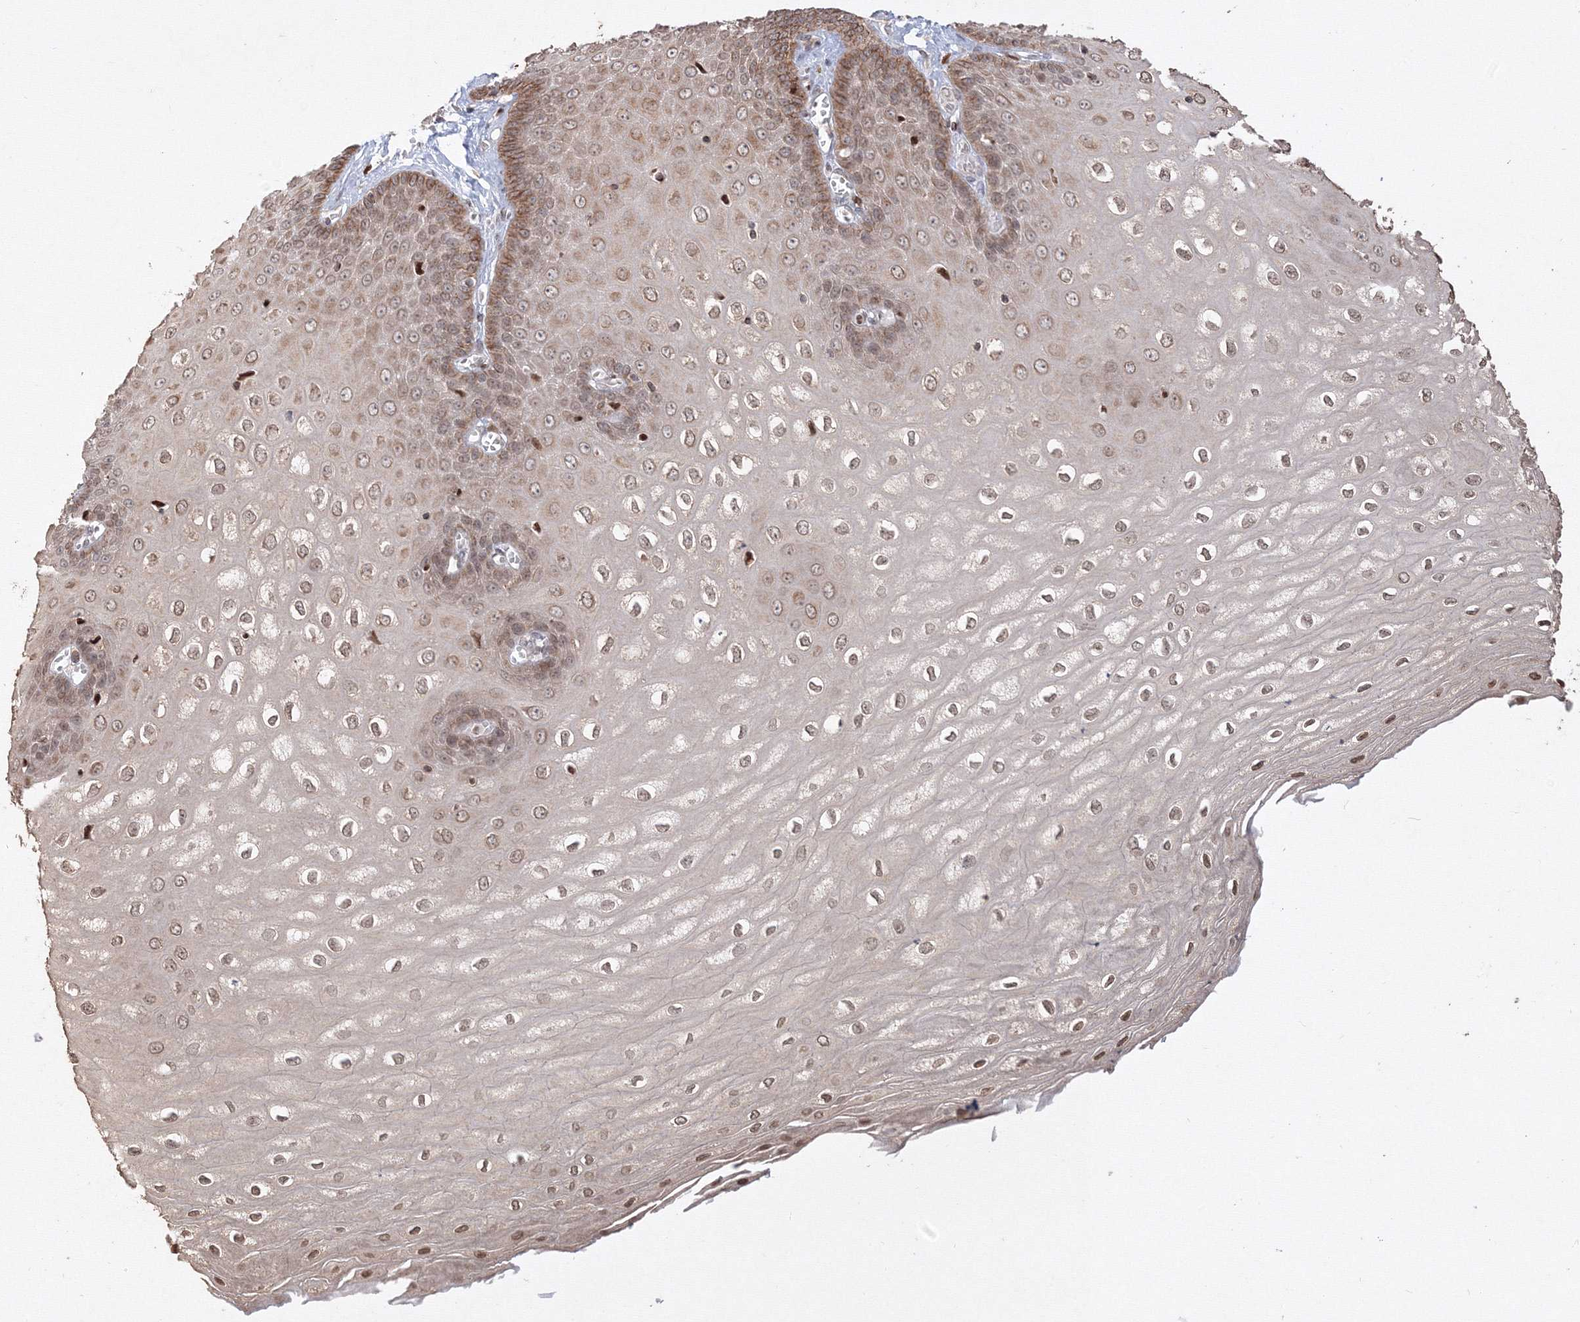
{"staining": {"intensity": "moderate", "quantity": ">75%", "location": "cytoplasmic/membranous,nuclear"}, "tissue": "esophagus", "cell_type": "Squamous epithelial cells", "image_type": "normal", "snomed": [{"axis": "morphology", "description": "Normal tissue, NOS"}, {"axis": "topography", "description": "Esophagus"}], "caption": "Protein analysis of benign esophagus demonstrates moderate cytoplasmic/membranous,nuclear staining in about >75% of squamous epithelial cells. (DAB = brown stain, brightfield microscopy at high magnification).", "gene": "TMEM50B", "patient": {"sex": "male", "age": 60}}